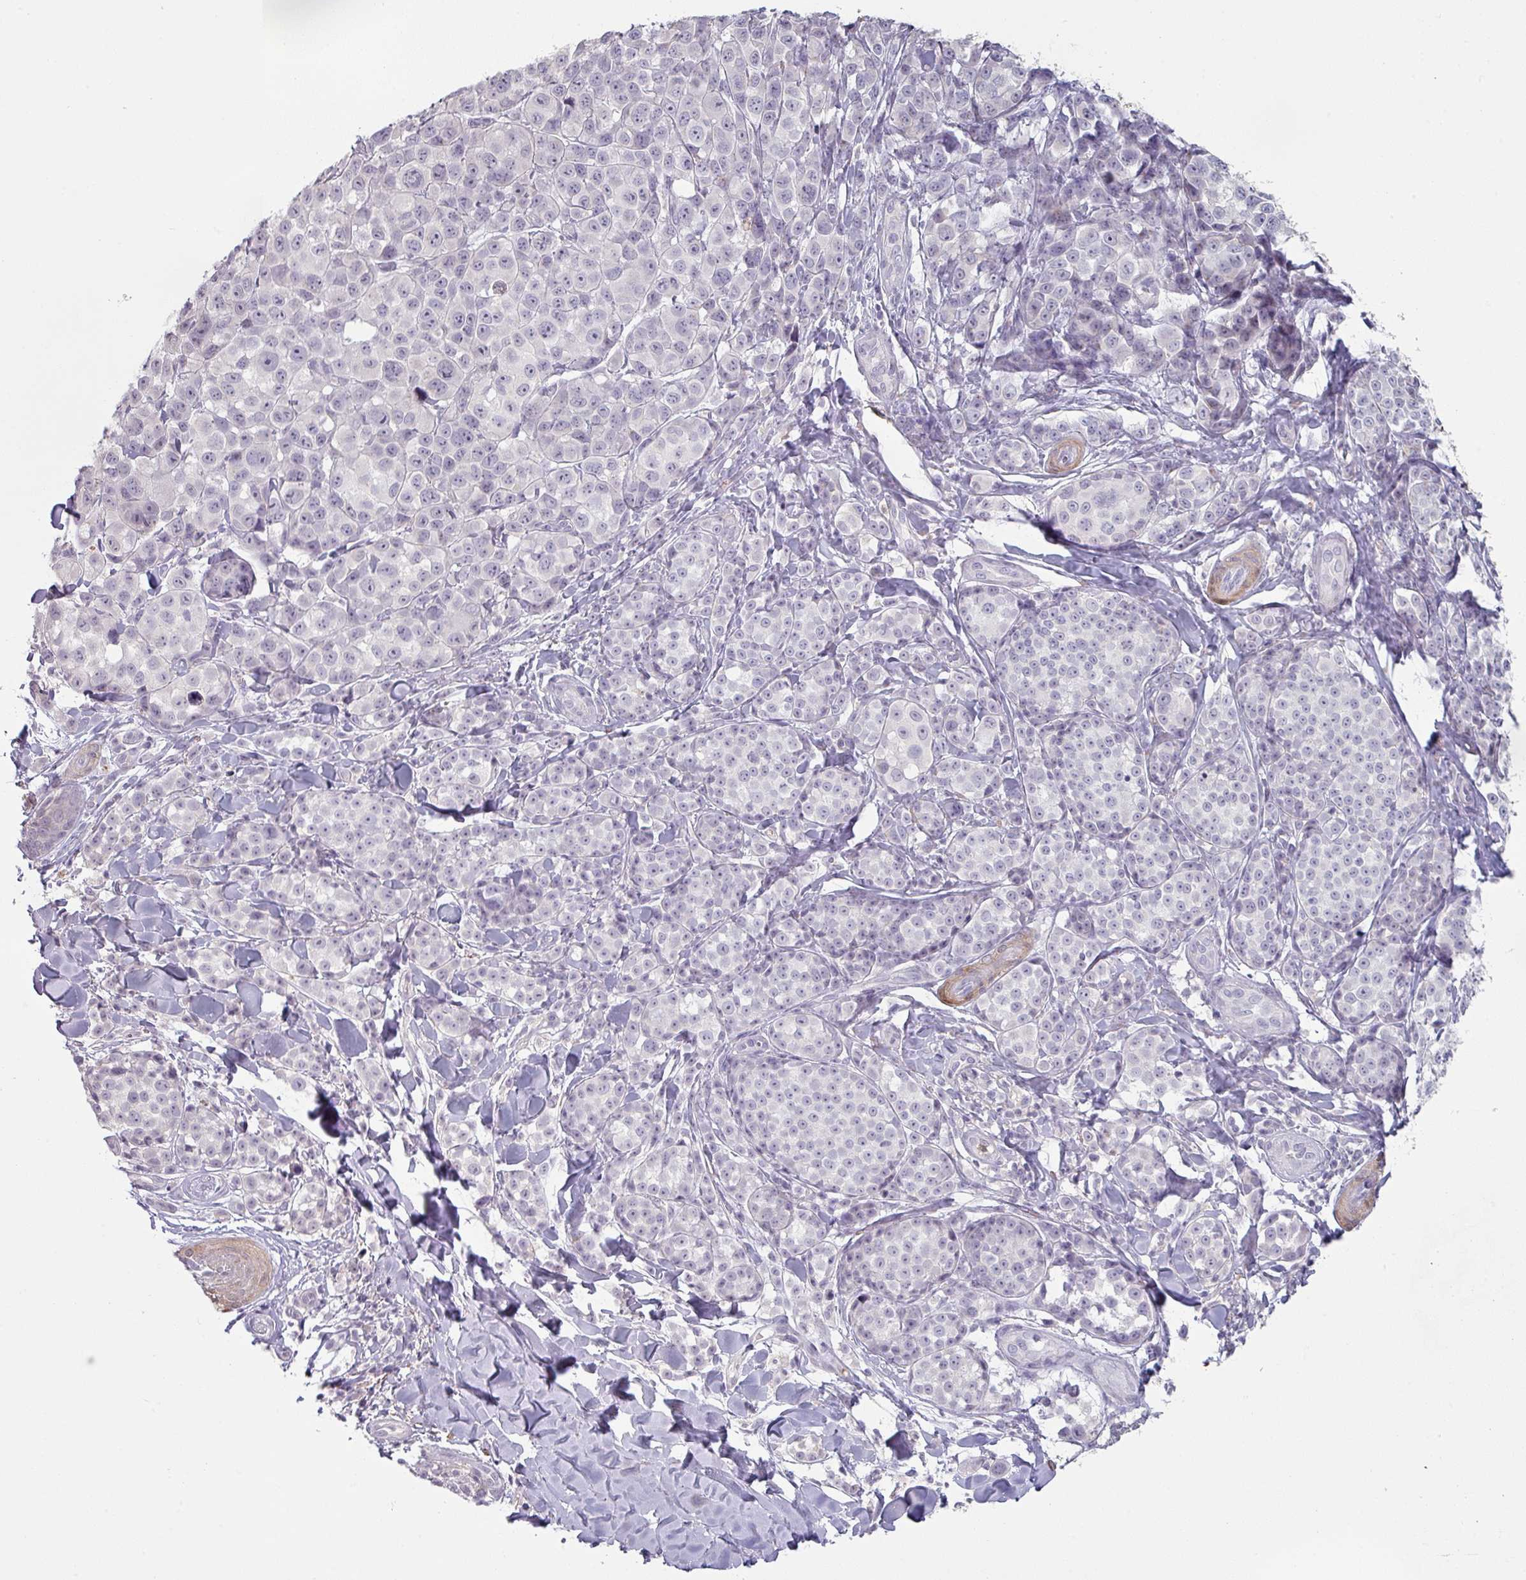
{"staining": {"intensity": "negative", "quantity": "none", "location": "none"}, "tissue": "melanoma", "cell_type": "Tumor cells", "image_type": "cancer", "snomed": [{"axis": "morphology", "description": "Malignant melanoma, NOS"}, {"axis": "topography", "description": "Skin"}], "caption": "This is a histopathology image of immunohistochemistry staining of malignant melanoma, which shows no positivity in tumor cells. The staining was performed using DAB to visualize the protein expression in brown, while the nuclei were stained in blue with hematoxylin (Magnification: 20x).", "gene": "MAGEC3", "patient": {"sex": "female", "age": 35}}